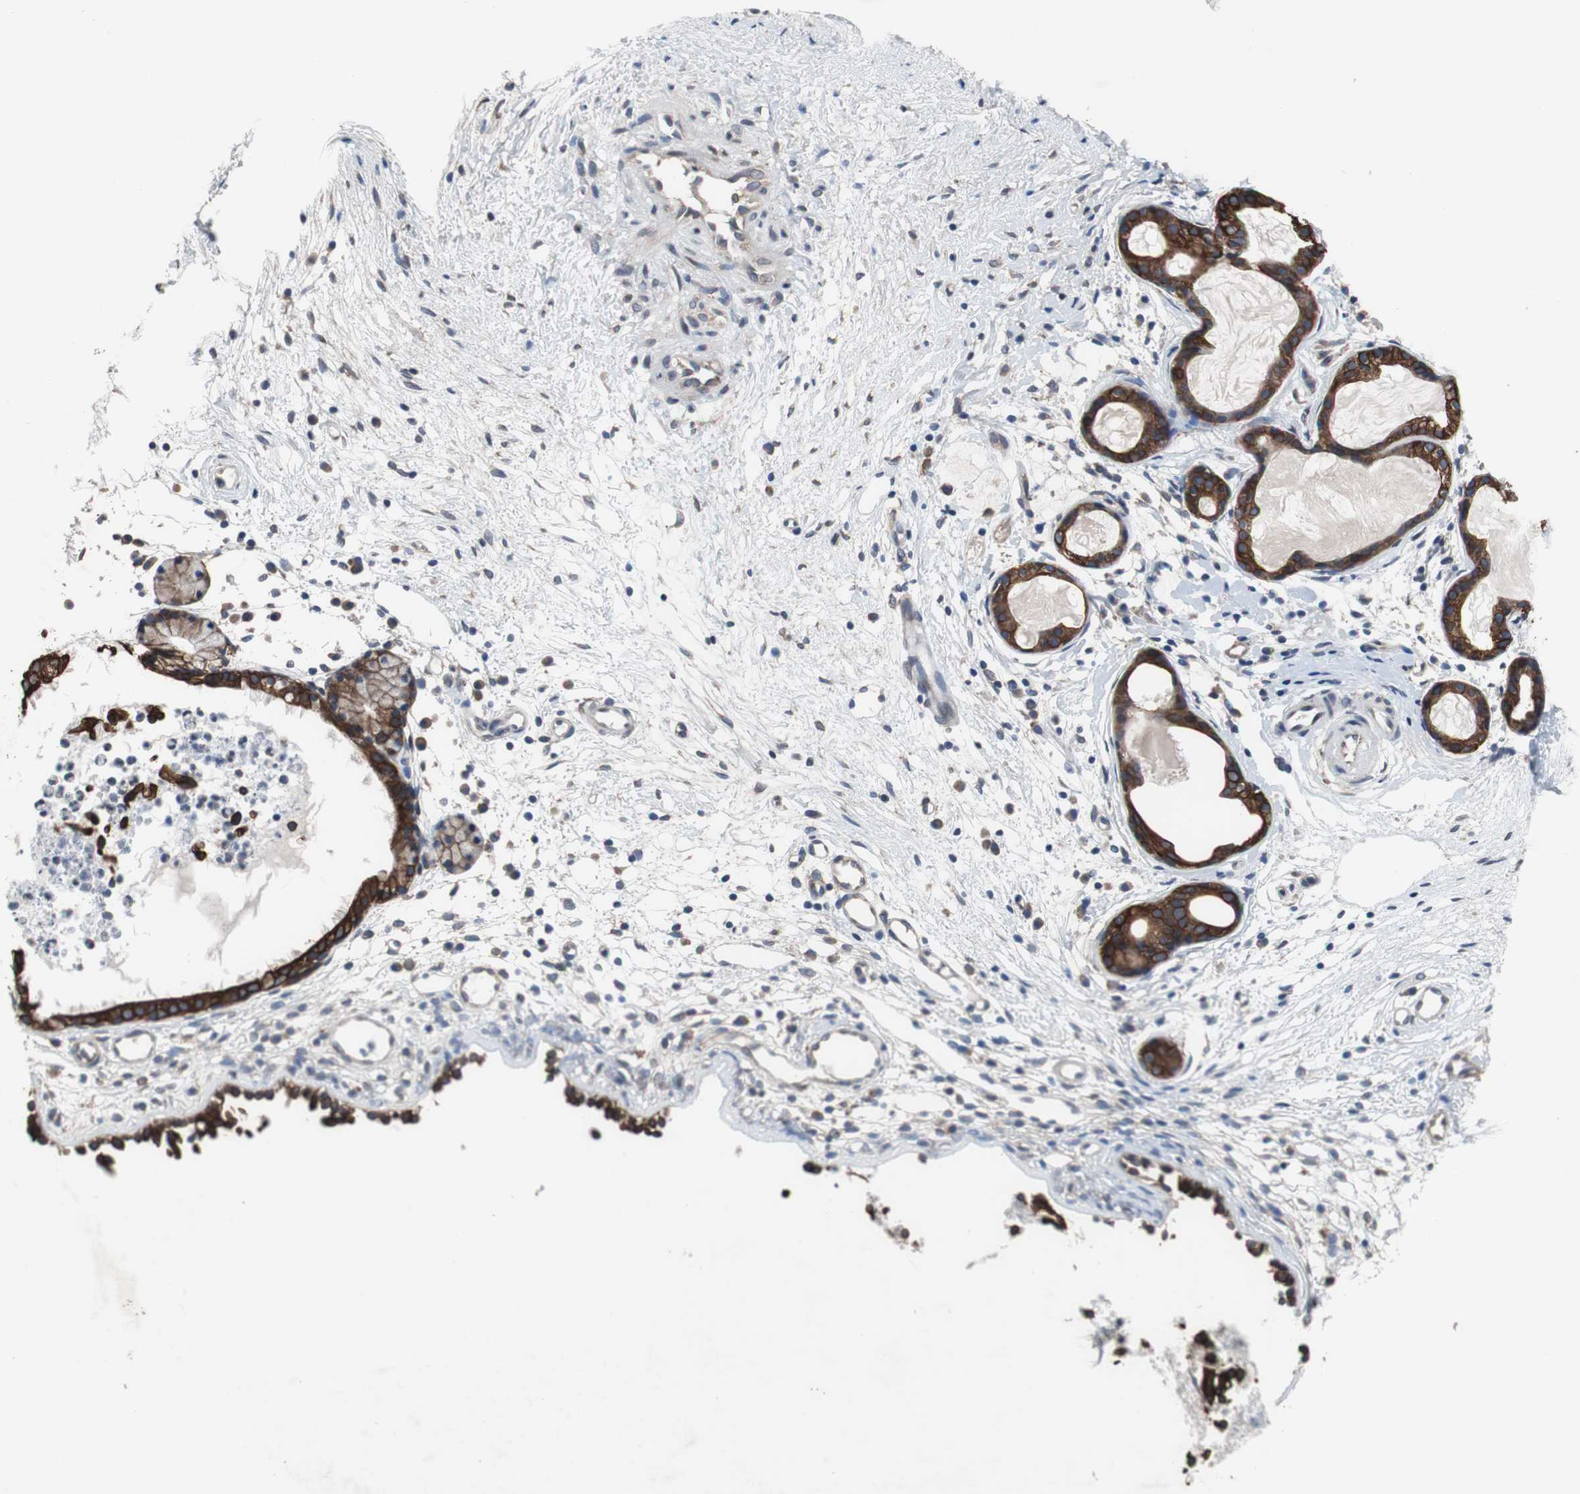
{"staining": {"intensity": "strong", "quantity": ">75%", "location": "cytoplasmic/membranous"}, "tissue": "nasopharynx", "cell_type": "Respiratory epithelial cells", "image_type": "normal", "snomed": [{"axis": "morphology", "description": "Normal tissue, NOS"}, {"axis": "topography", "description": "Nasopharynx"}], "caption": "Protein staining of benign nasopharynx reveals strong cytoplasmic/membranous positivity in approximately >75% of respiratory epithelial cells. The staining was performed using DAB (3,3'-diaminobenzidine), with brown indicating positive protein expression. Nuclei are stained blue with hematoxylin.", "gene": "USP10", "patient": {"sex": "male", "age": 21}}